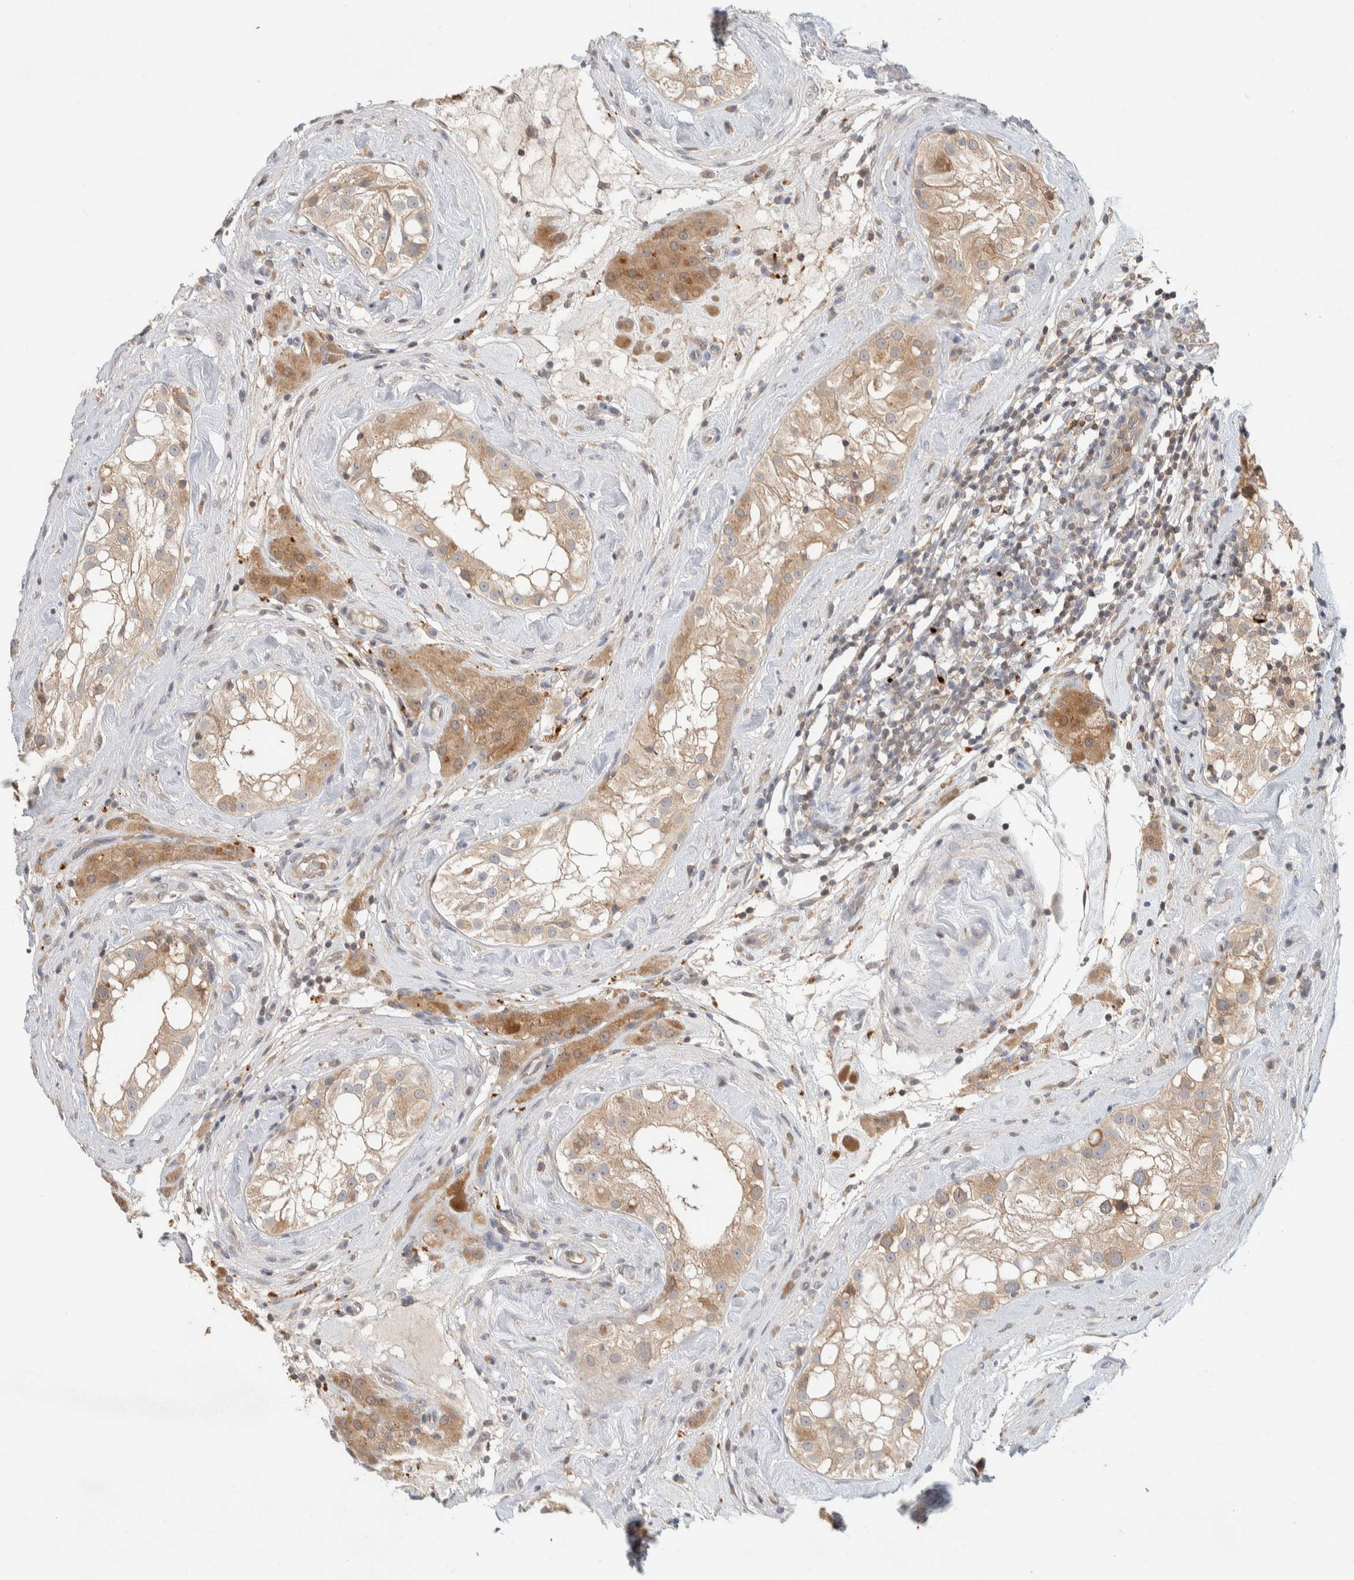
{"staining": {"intensity": "moderate", "quantity": ">75%", "location": "cytoplasmic/membranous"}, "tissue": "testis", "cell_type": "Cells in seminiferous ducts", "image_type": "normal", "snomed": [{"axis": "morphology", "description": "Normal tissue, NOS"}, {"axis": "topography", "description": "Testis"}], "caption": "The immunohistochemical stain labels moderate cytoplasmic/membranous staining in cells in seminiferous ducts of normal testis. The protein of interest is shown in brown color, while the nuclei are stained blue.", "gene": "GCLM", "patient": {"sex": "male", "age": 46}}